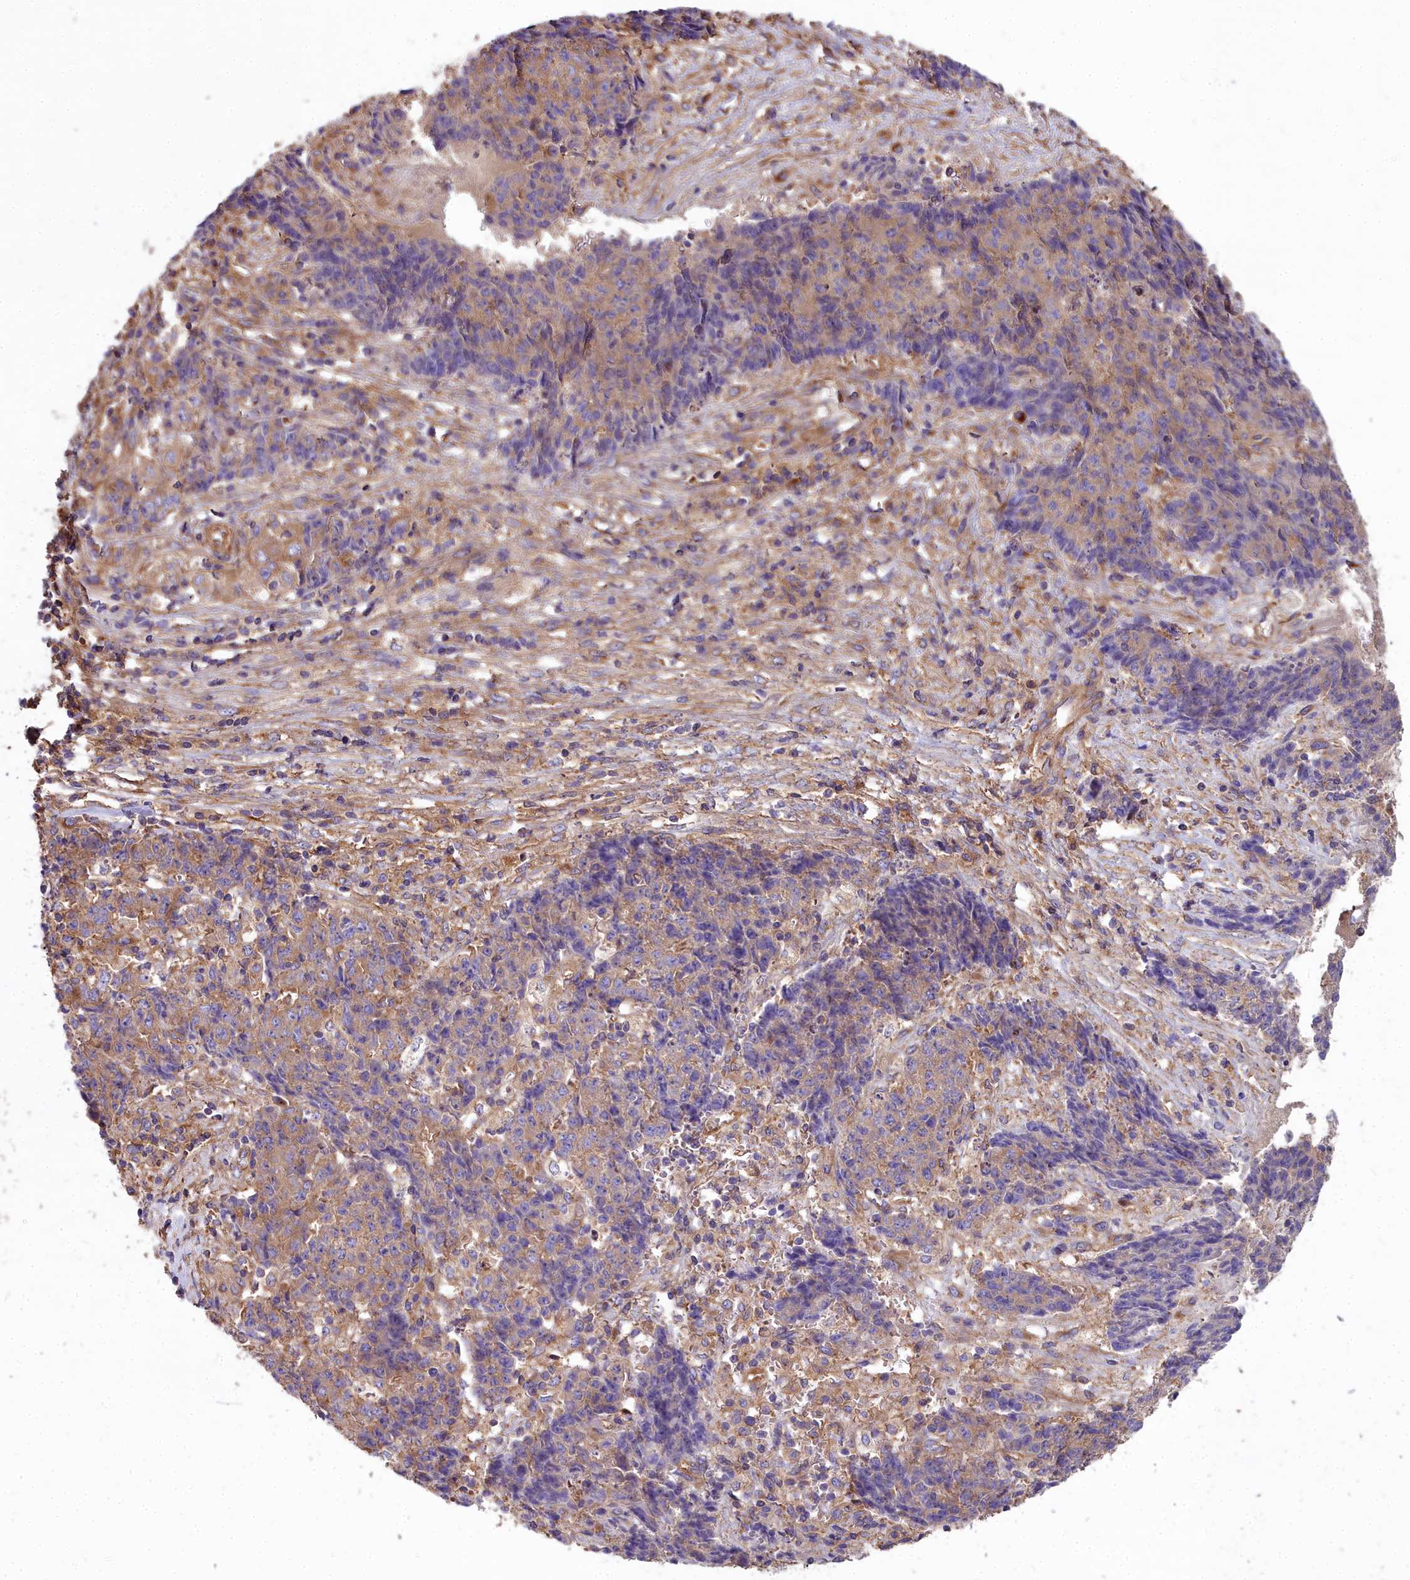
{"staining": {"intensity": "weak", "quantity": "25%-75%", "location": "cytoplasmic/membranous"}, "tissue": "ovarian cancer", "cell_type": "Tumor cells", "image_type": "cancer", "snomed": [{"axis": "morphology", "description": "Carcinoma, endometroid"}, {"axis": "topography", "description": "Ovary"}], "caption": "Ovarian cancer (endometroid carcinoma) stained for a protein reveals weak cytoplasmic/membranous positivity in tumor cells.", "gene": "DCTN3", "patient": {"sex": "female", "age": 42}}